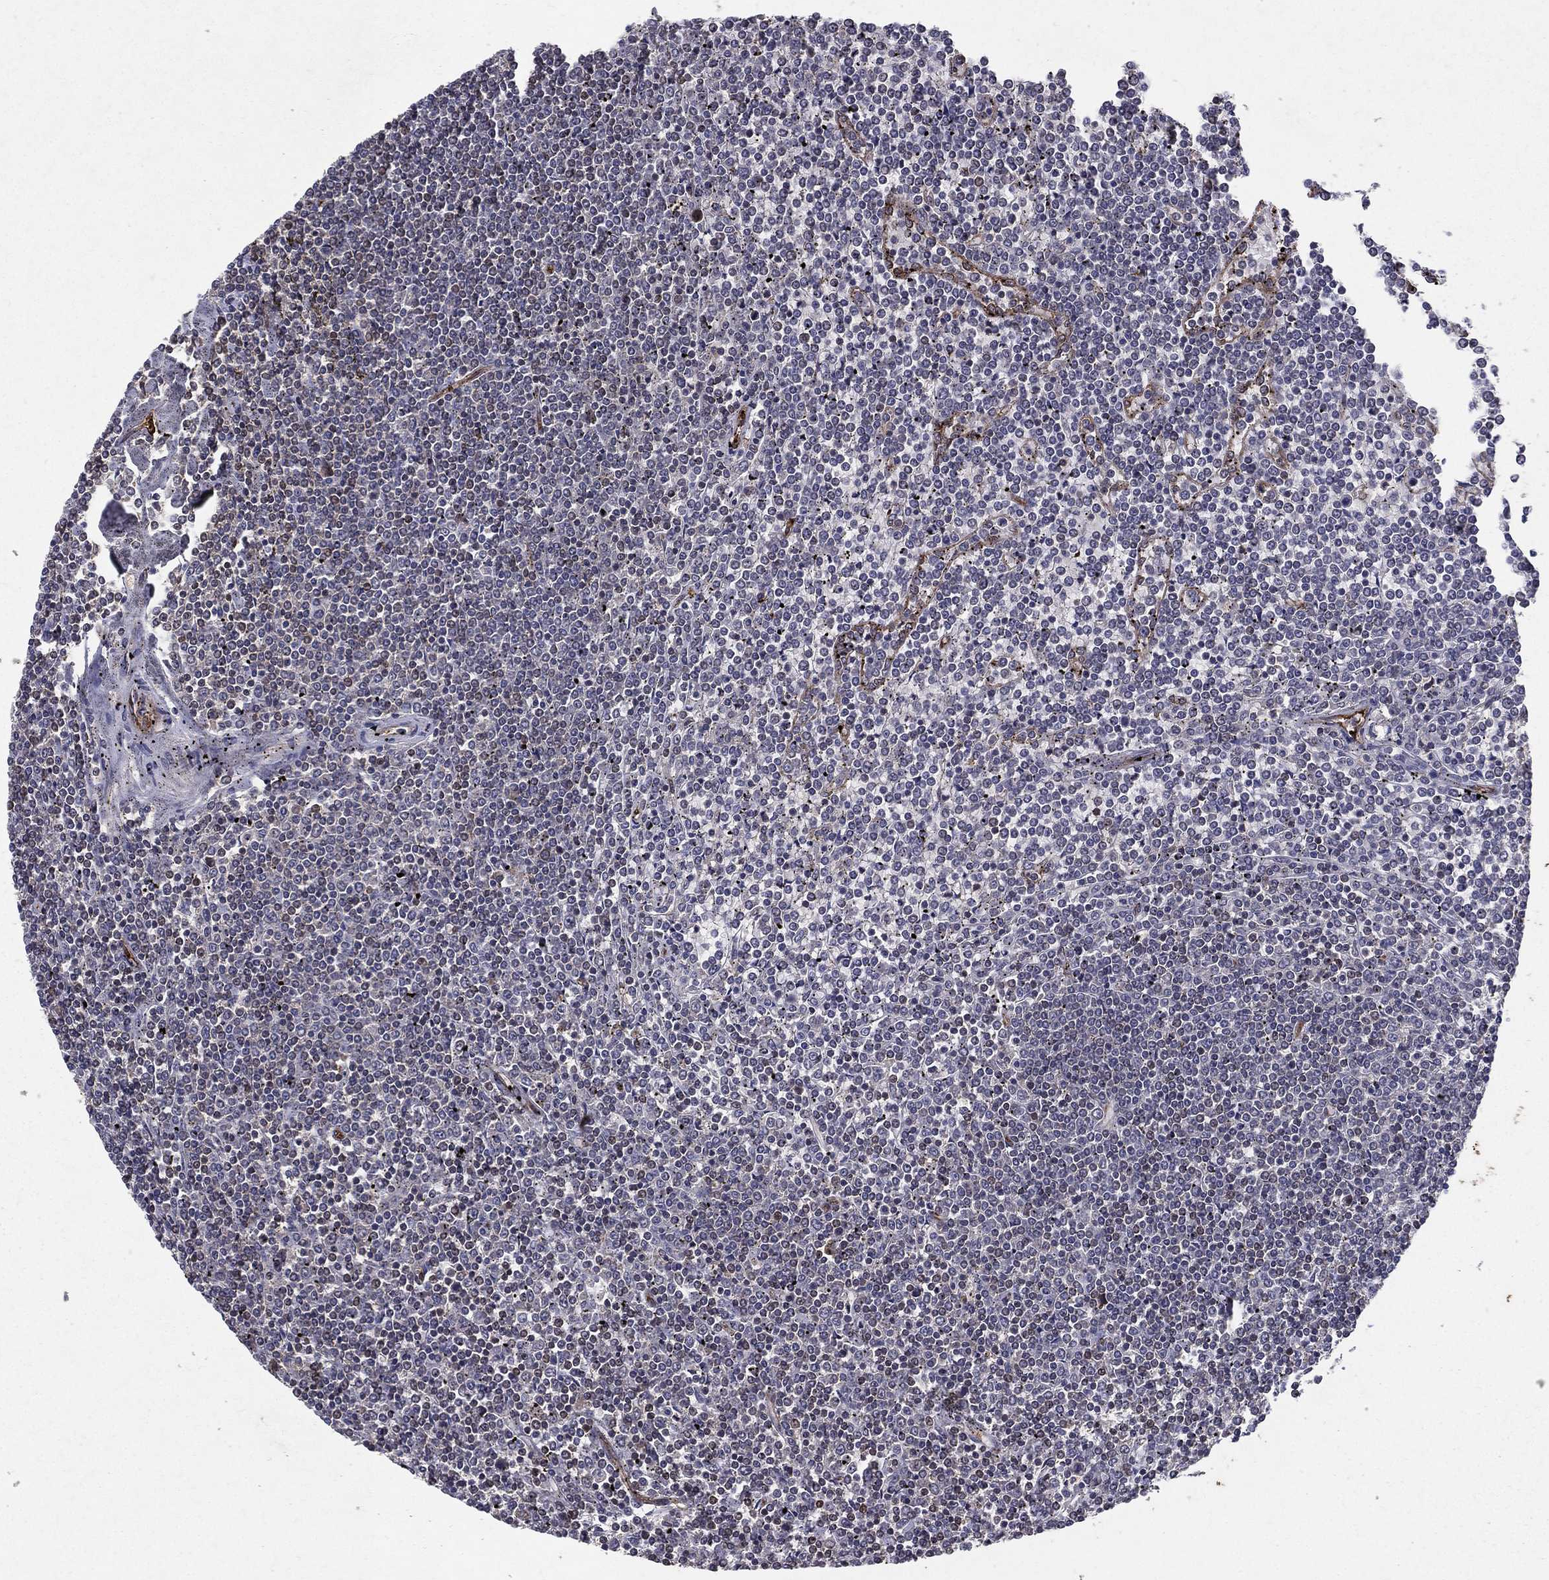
{"staining": {"intensity": "negative", "quantity": "none", "location": "none"}, "tissue": "lymphoma", "cell_type": "Tumor cells", "image_type": "cancer", "snomed": [{"axis": "morphology", "description": "Malignant lymphoma, non-Hodgkin's type, Low grade"}, {"axis": "topography", "description": "Spleen"}], "caption": "A high-resolution image shows immunohistochemistry (IHC) staining of lymphoma, which displays no significant expression in tumor cells. (IHC, brightfield microscopy, high magnification).", "gene": "CERS2", "patient": {"sex": "female", "age": 19}}